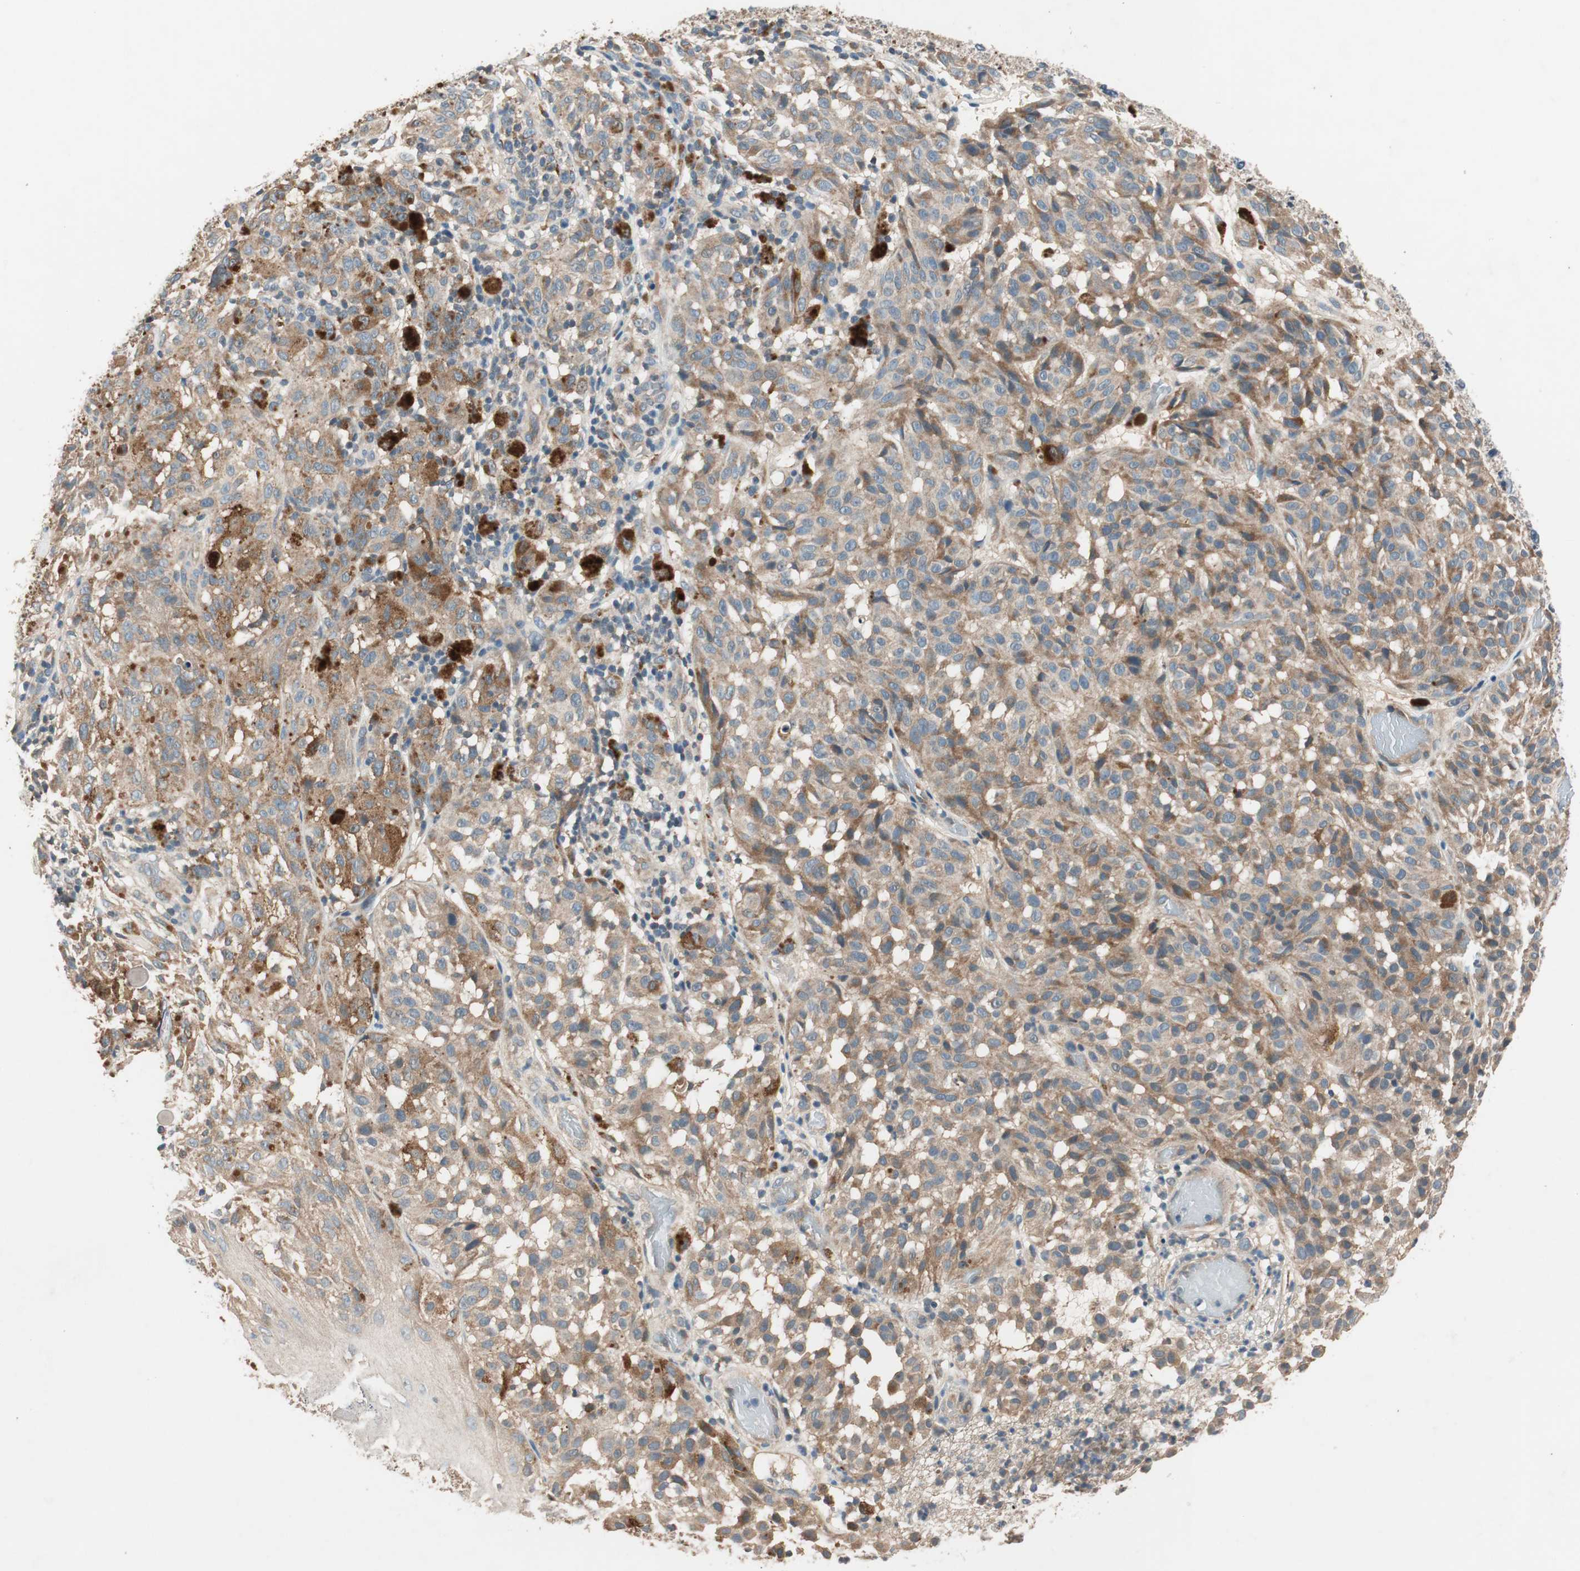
{"staining": {"intensity": "moderate", "quantity": ">75%", "location": "cytoplasmic/membranous"}, "tissue": "melanoma", "cell_type": "Tumor cells", "image_type": "cancer", "snomed": [{"axis": "morphology", "description": "Malignant melanoma, NOS"}, {"axis": "topography", "description": "Skin"}], "caption": "Protein positivity by immunohistochemistry (IHC) shows moderate cytoplasmic/membranous positivity in about >75% of tumor cells in melanoma.", "gene": "HPN", "patient": {"sex": "female", "age": 46}}